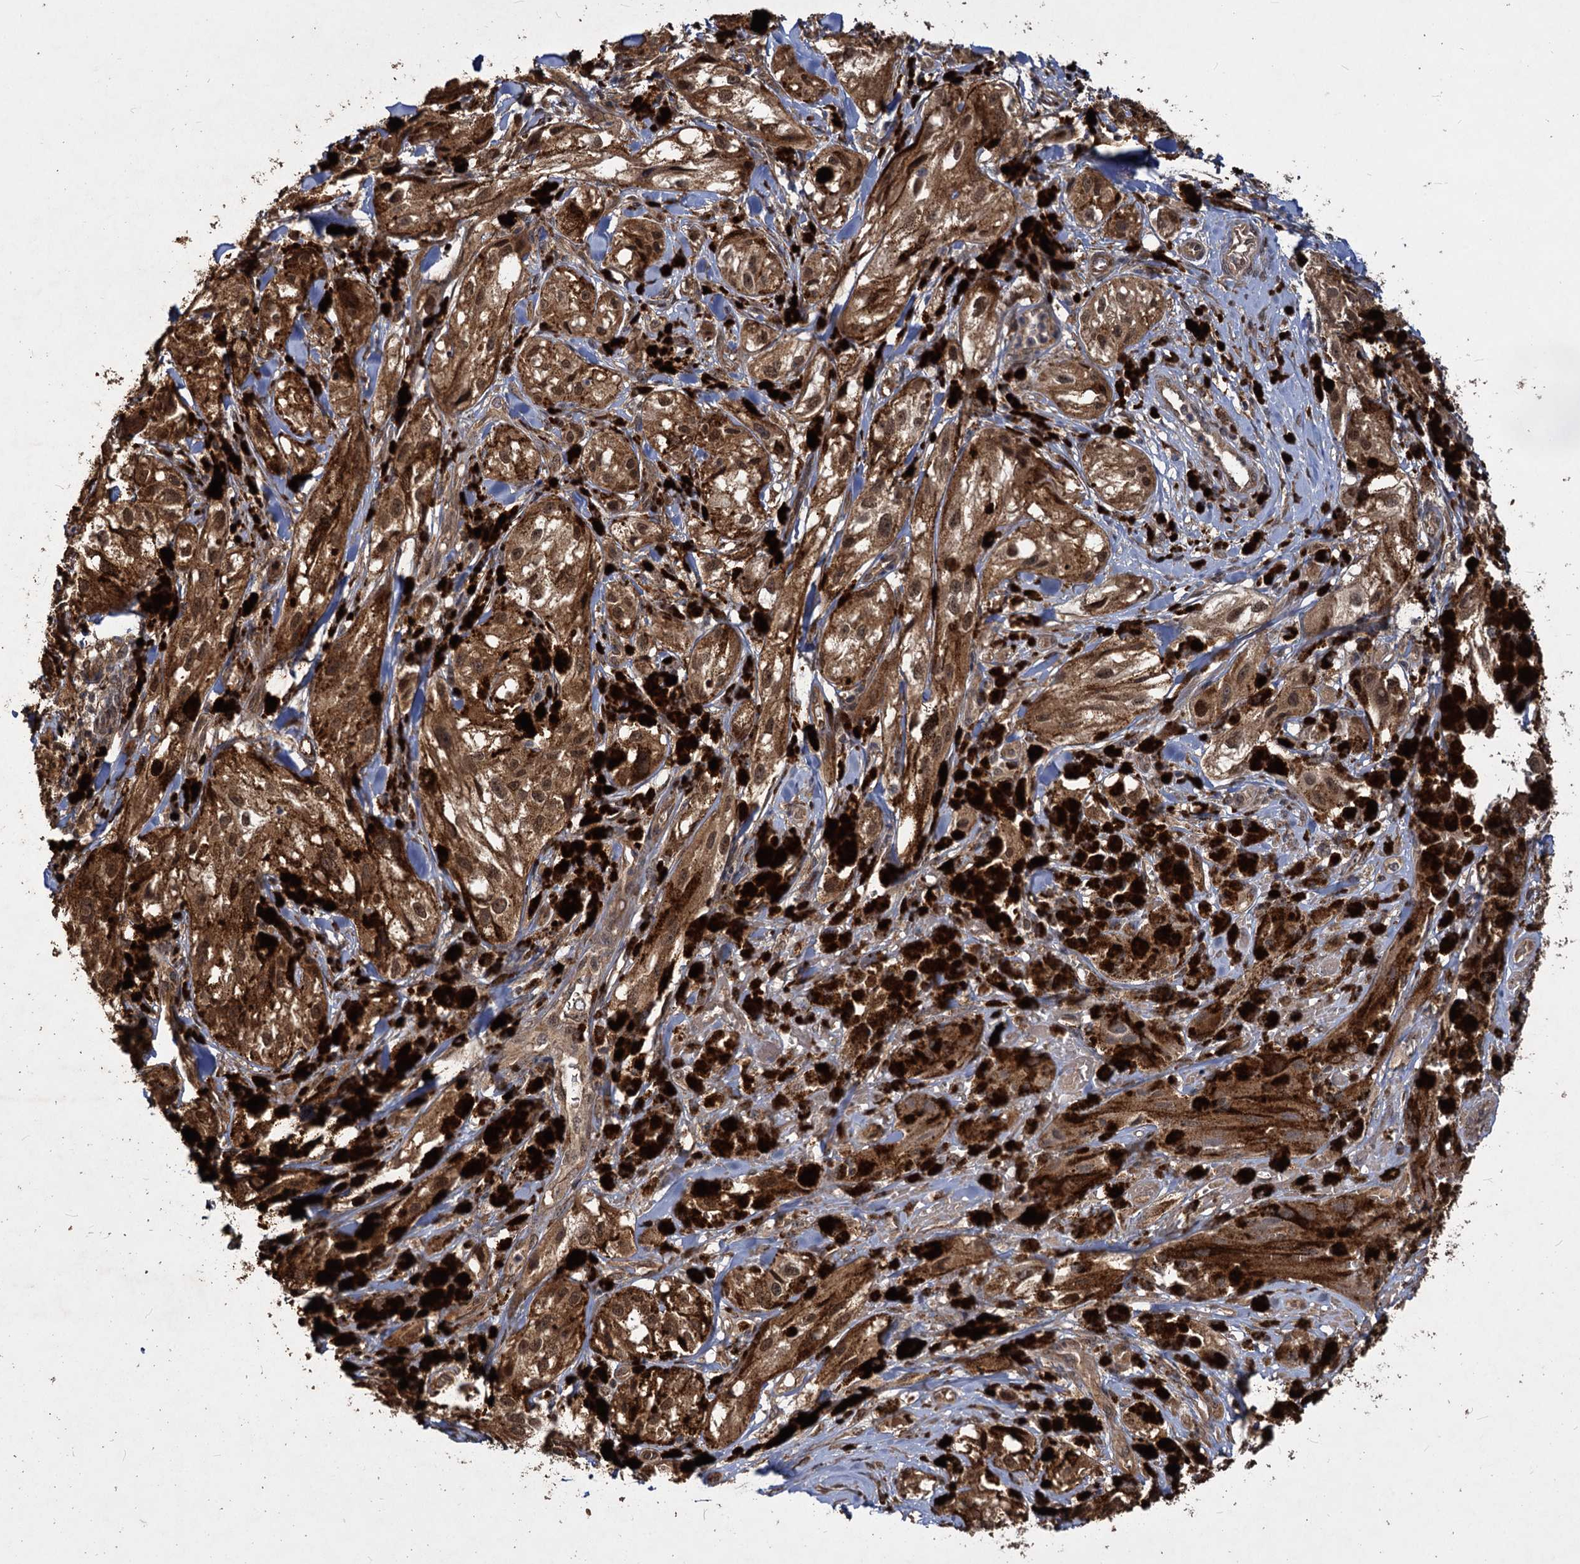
{"staining": {"intensity": "moderate", "quantity": ">75%", "location": "cytoplasmic/membranous,nuclear"}, "tissue": "melanoma", "cell_type": "Tumor cells", "image_type": "cancer", "snomed": [{"axis": "morphology", "description": "Malignant melanoma, NOS"}, {"axis": "topography", "description": "Skin"}], "caption": "Human malignant melanoma stained with a protein marker shows moderate staining in tumor cells.", "gene": "VPS51", "patient": {"sex": "male", "age": 88}}